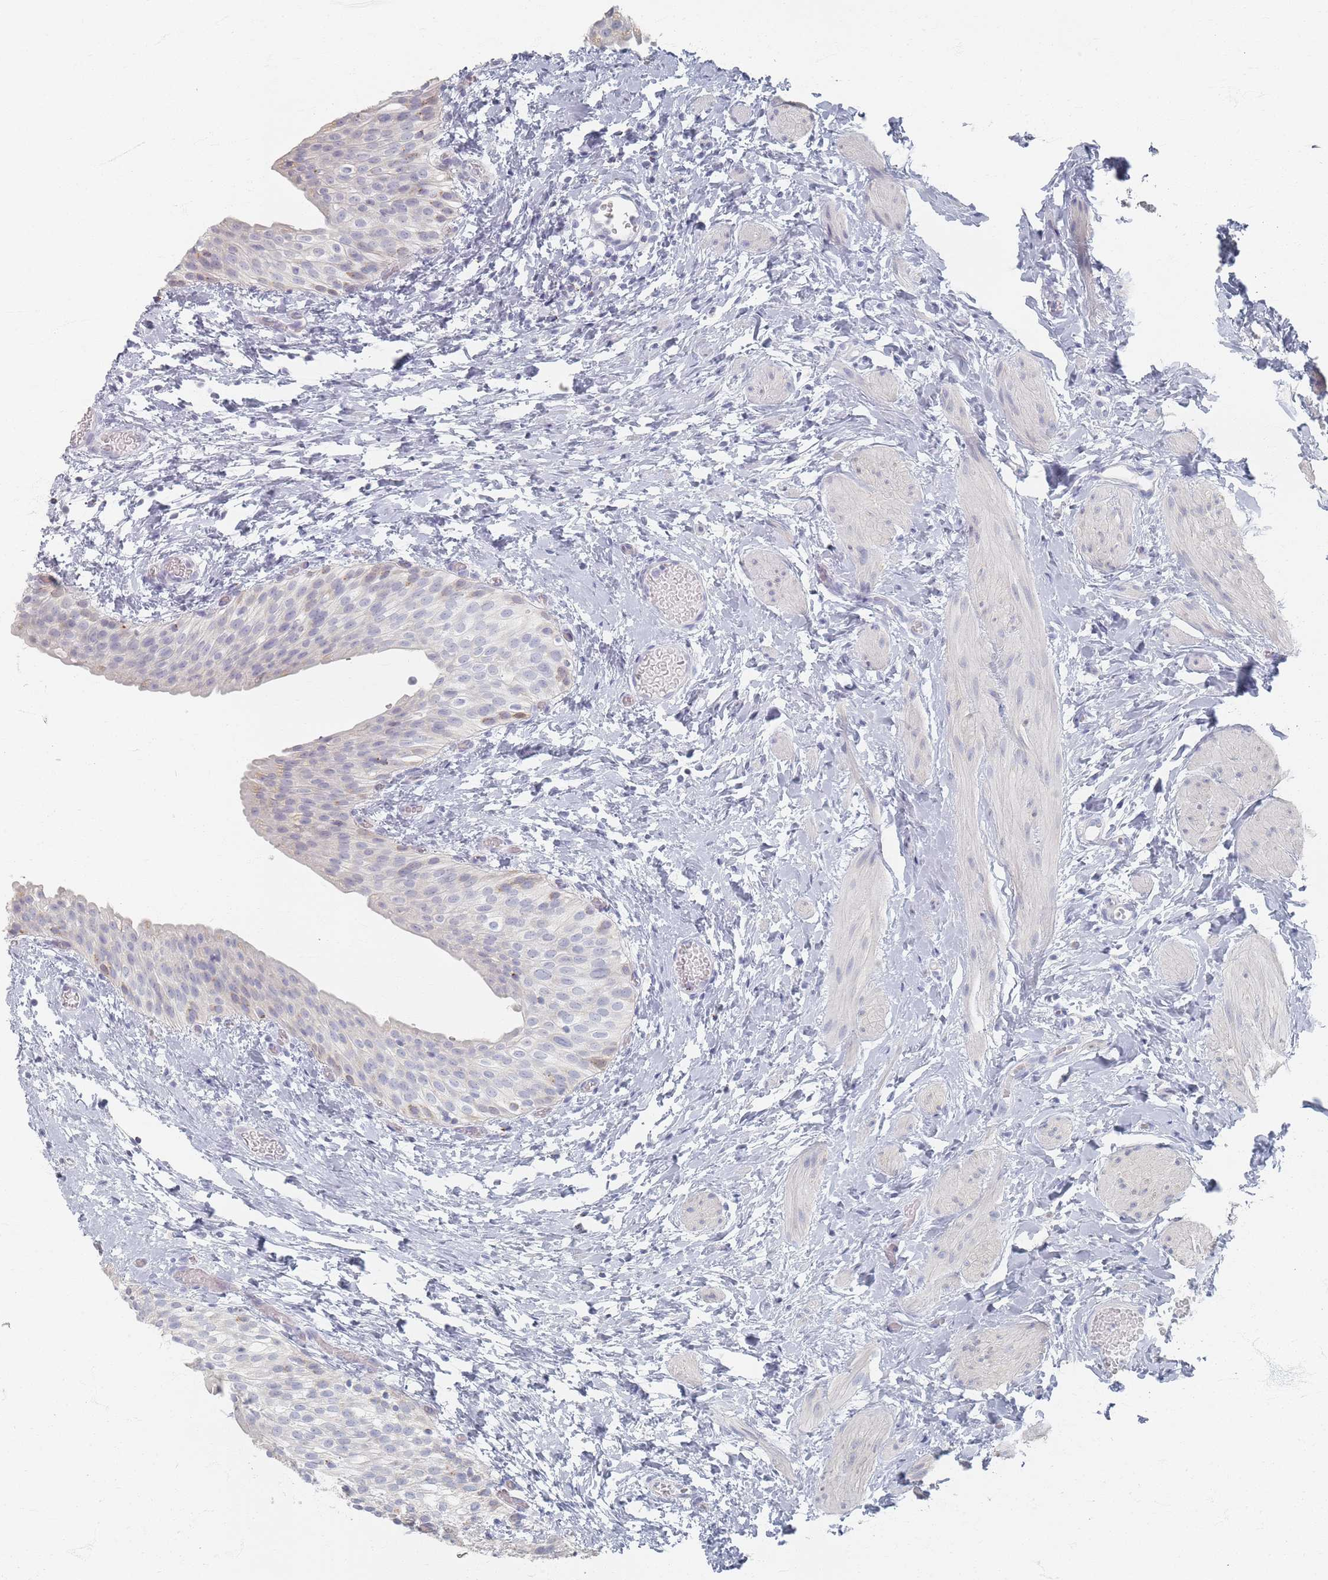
{"staining": {"intensity": "weak", "quantity": "<25%", "location": "nuclear"}, "tissue": "urinary bladder", "cell_type": "Urothelial cells", "image_type": "normal", "snomed": [{"axis": "morphology", "description": "Normal tissue, NOS"}, {"axis": "topography", "description": "Urinary bladder"}], "caption": "Immunohistochemistry of normal human urinary bladder exhibits no staining in urothelial cells.", "gene": "ENSG00000251357", "patient": {"sex": "male", "age": 1}}